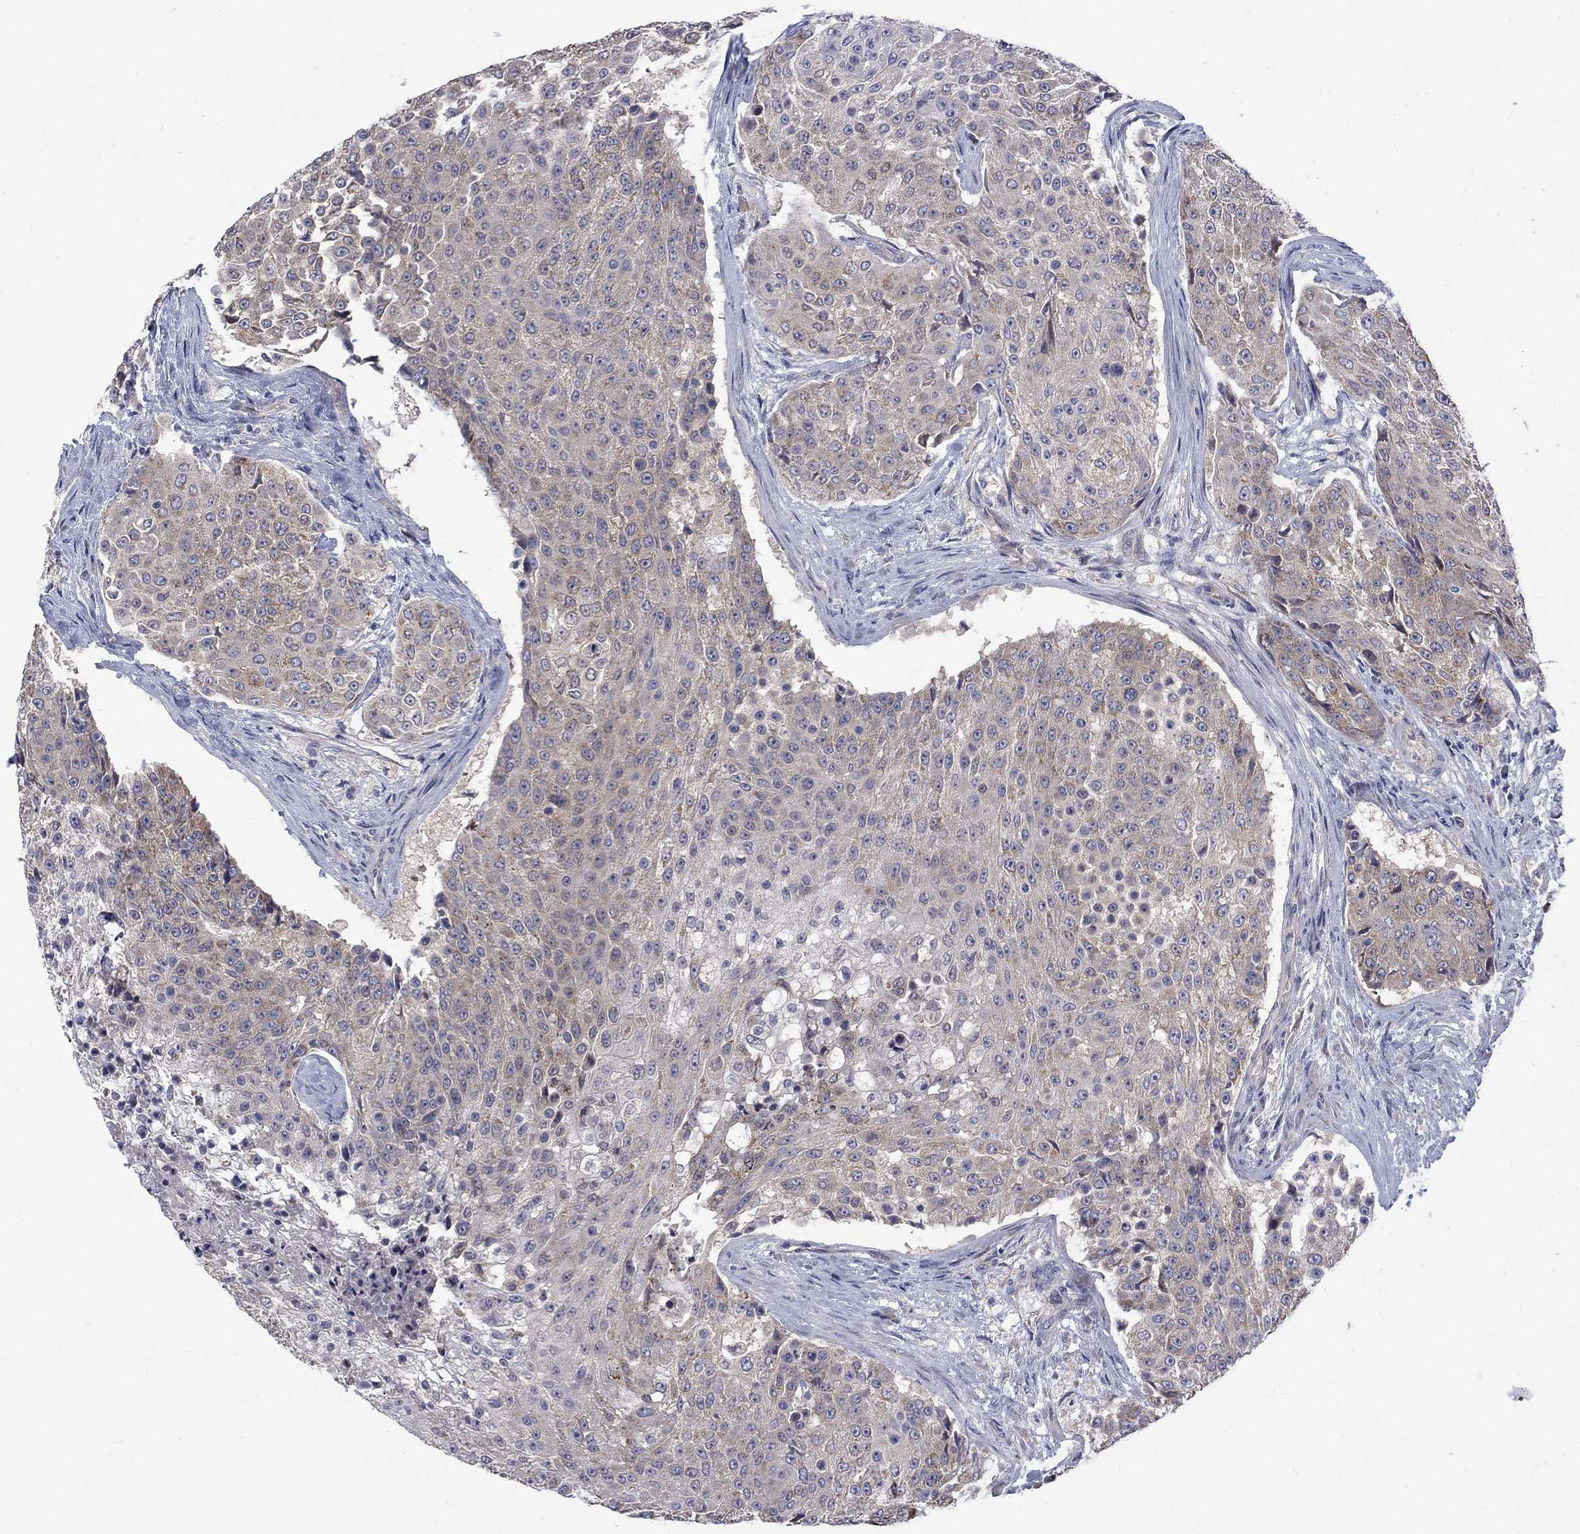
{"staining": {"intensity": "negative", "quantity": "none", "location": "none"}, "tissue": "urothelial cancer", "cell_type": "Tumor cells", "image_type": "cancer", "snomed": [{"axis": "morphology", "description": "Urothelial carcinoma, High grade"}, {"axis": "topography", "description": "Urinary bladder"}], "caption": "A high-resolution image shows IHC staining of urothelial cancer, which reveals no significant staining in tumor cells.", "gene": "SH2B1", "patient": {"sex": "female", "age": 63}}